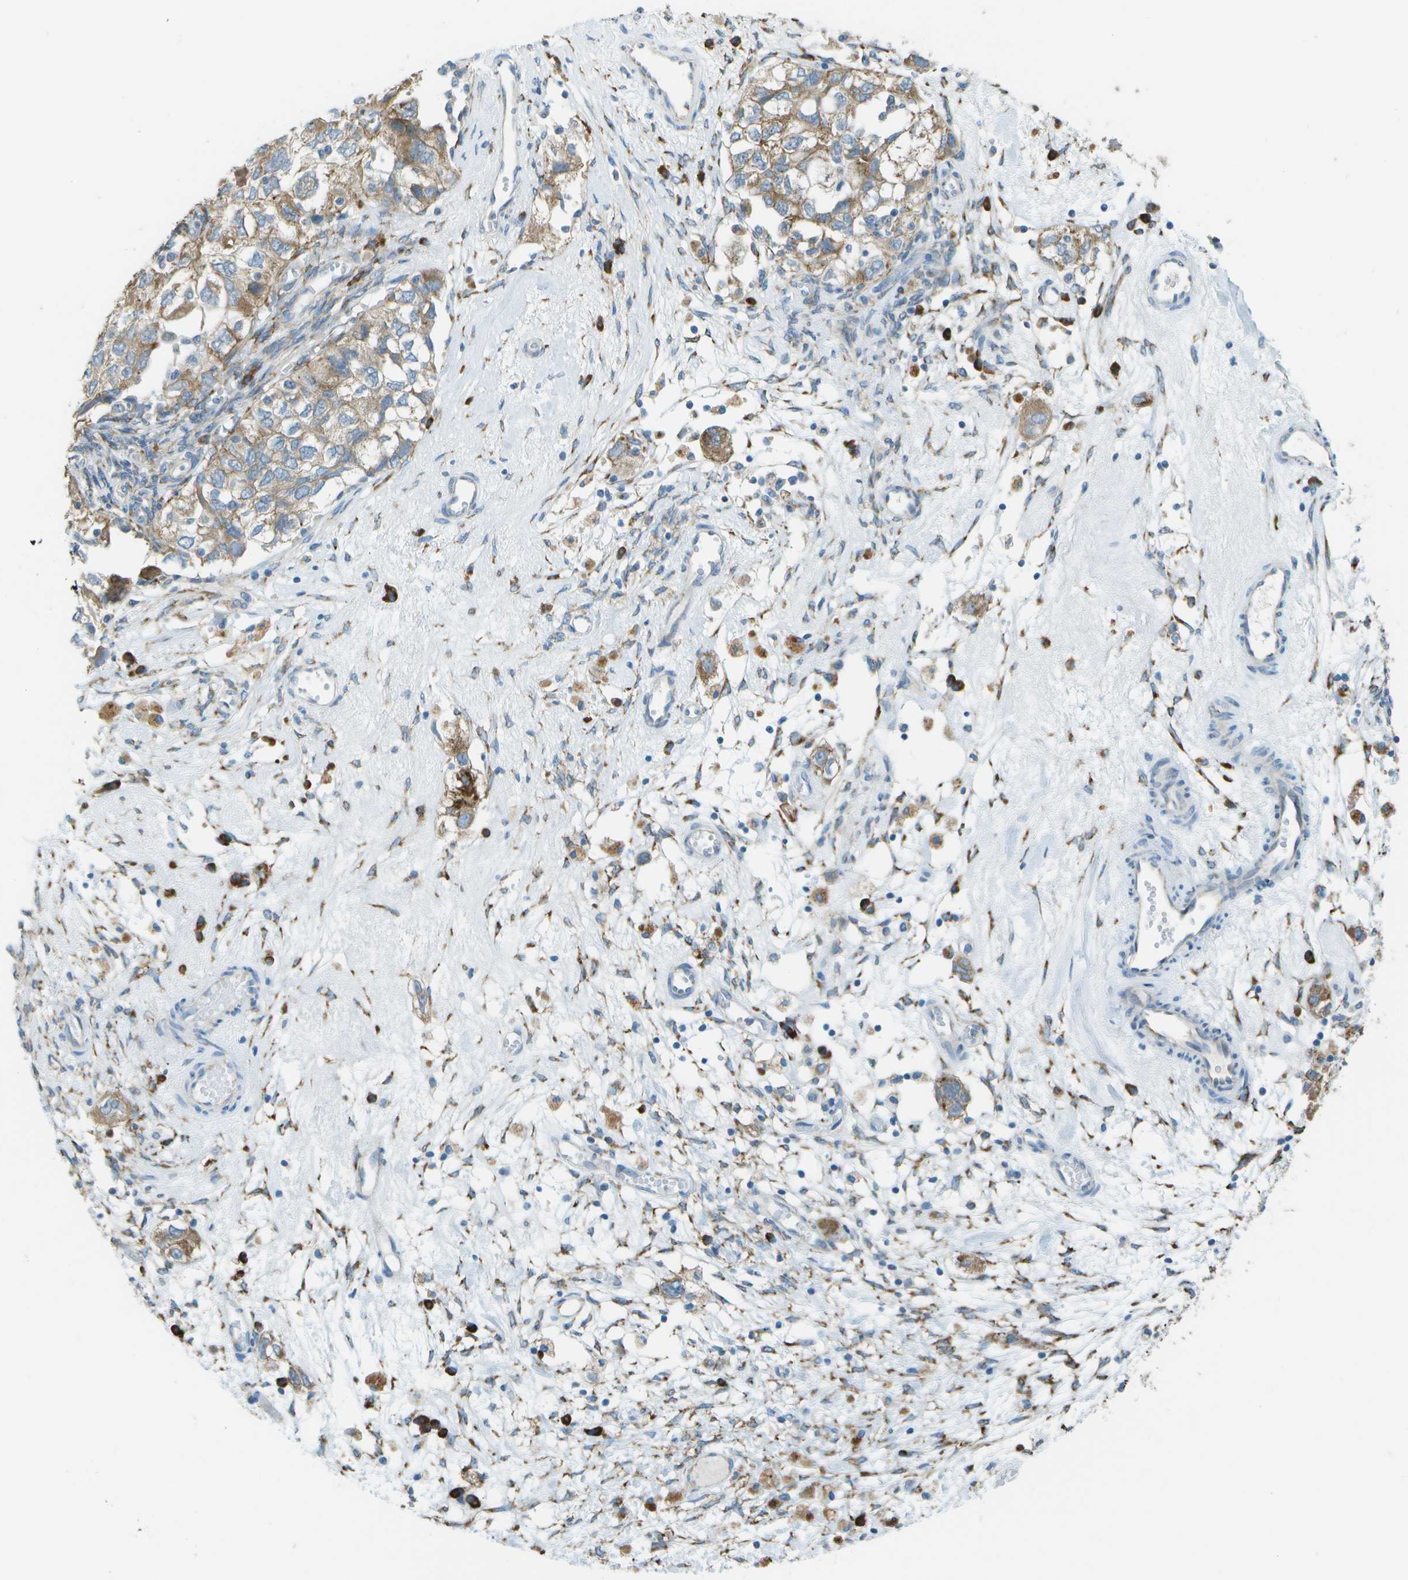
{"staining": {"intensity": "weak", "quantity": ">75%", "location": "cytoplasmic/membranous"}, "tissue": "ovarian cancer", "cell_type": "Tumor cells", "image_type": "cancer", "snomed": [{"axis": "morphology", "description": "Carcinoma, NOS"}, {"axis": "morphology", "description": "Cystadenocarcinoma, serous, NOS"}, {"axis": "topography", "description": "Ovary"}], "caption": "IHC of ovarian cancer (serous cystadenocarcinoma) reveals low levels of weak cytoplasmic/membranous positivity in about >75% of tumor cells.", "gene": "KCTD3", "patient": {"sex": "female", "age": 69}}